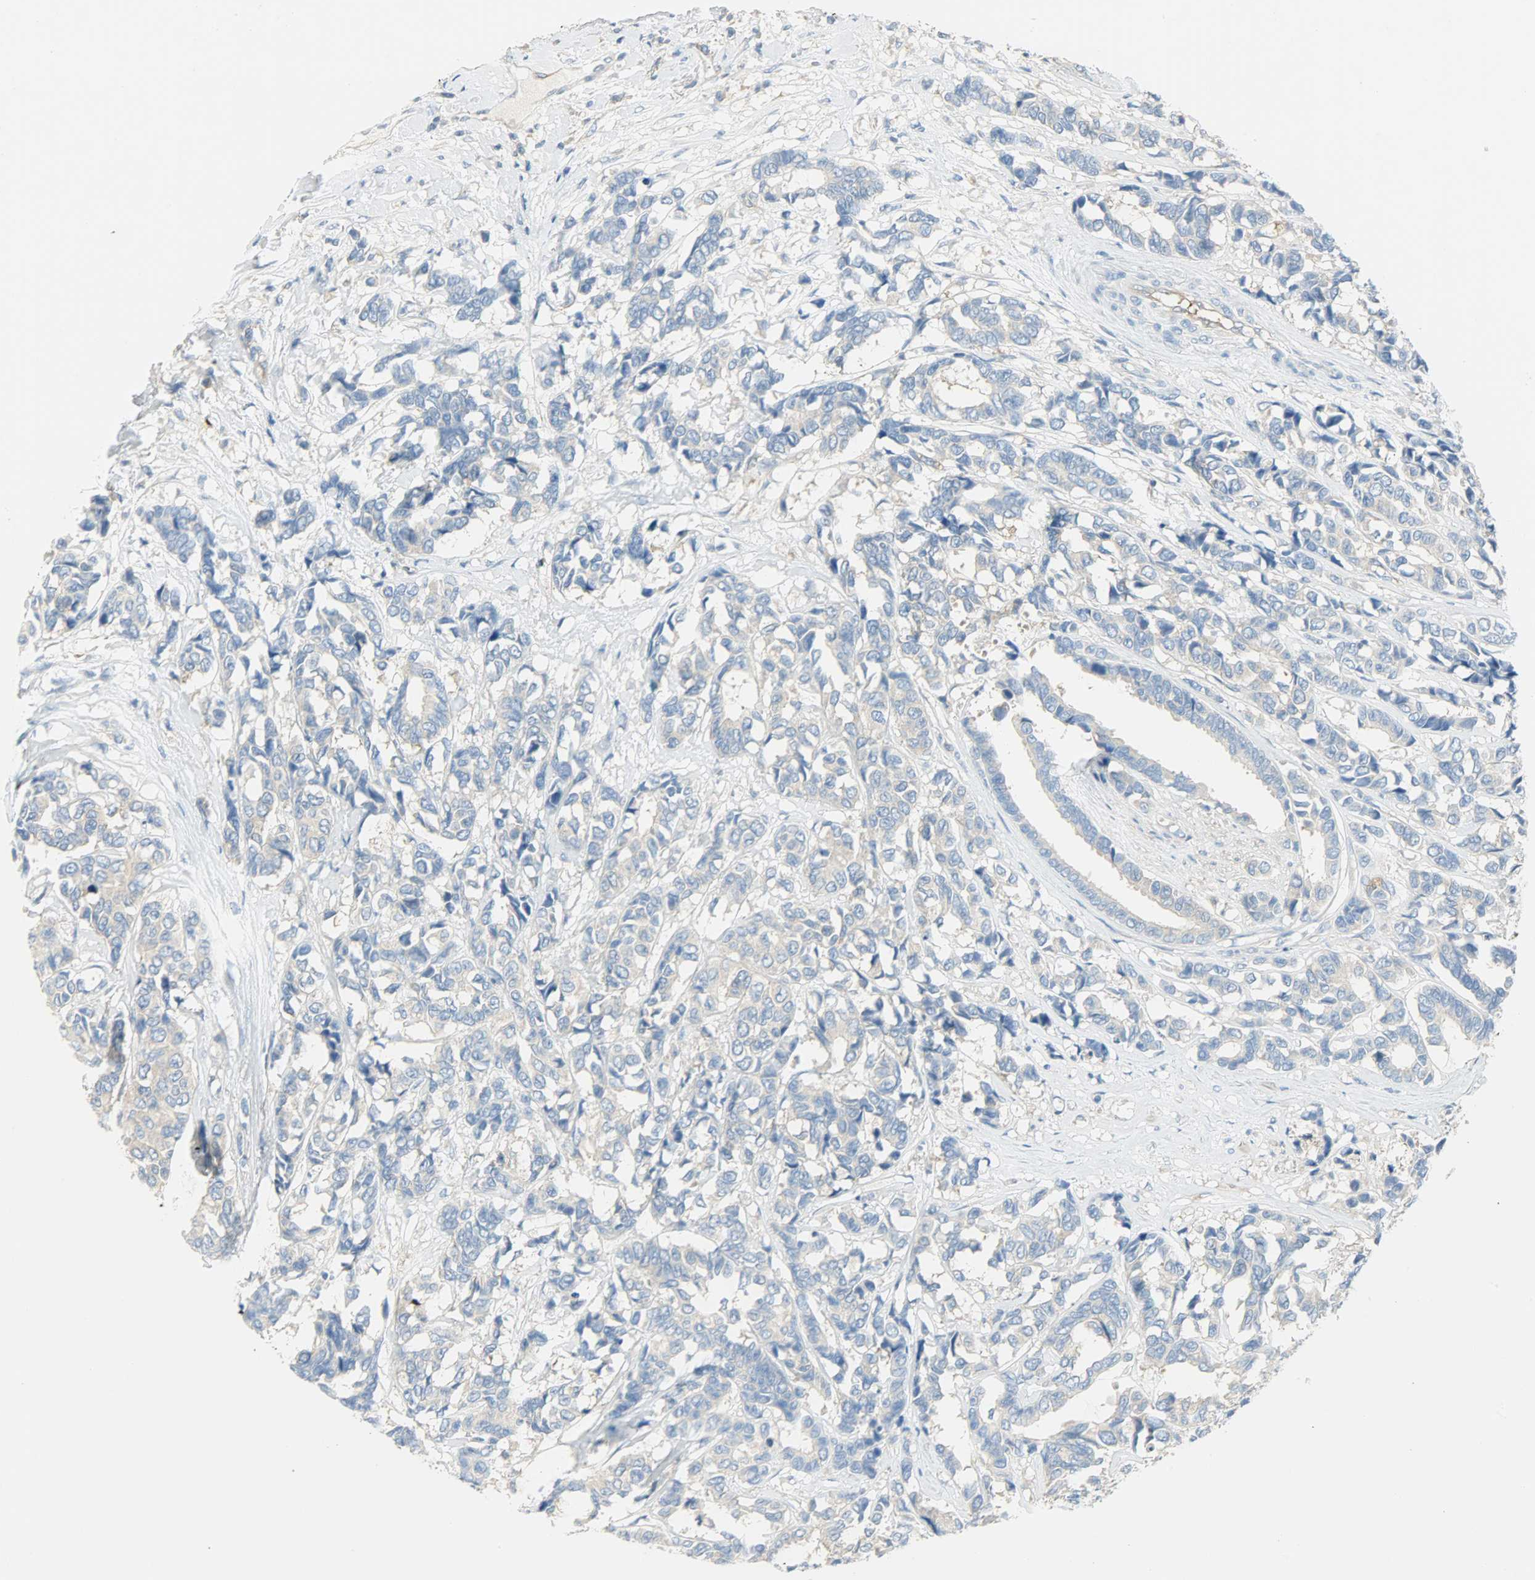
{"staining": {"intensity": "weak", "quantity": "25%-75%", "location": "cytoplasmic/membranous"}, "tissue": "breast cancer", "cell_type": "Tumor cells", "image_type": "cancer", "snomed": [{"axis": "morphology", "description": "Duct carcinoma"}, {"axis": "topography", "description": "Breast"}], "caption": "Brown immunohistochemical staining in human breast intraductal carcinoma shows weak cytoplasmic/membranous staining in about 25%-75% of tumor cells.", "gene": "WARS1", "patient": {"sex": "female", "age": 87}}